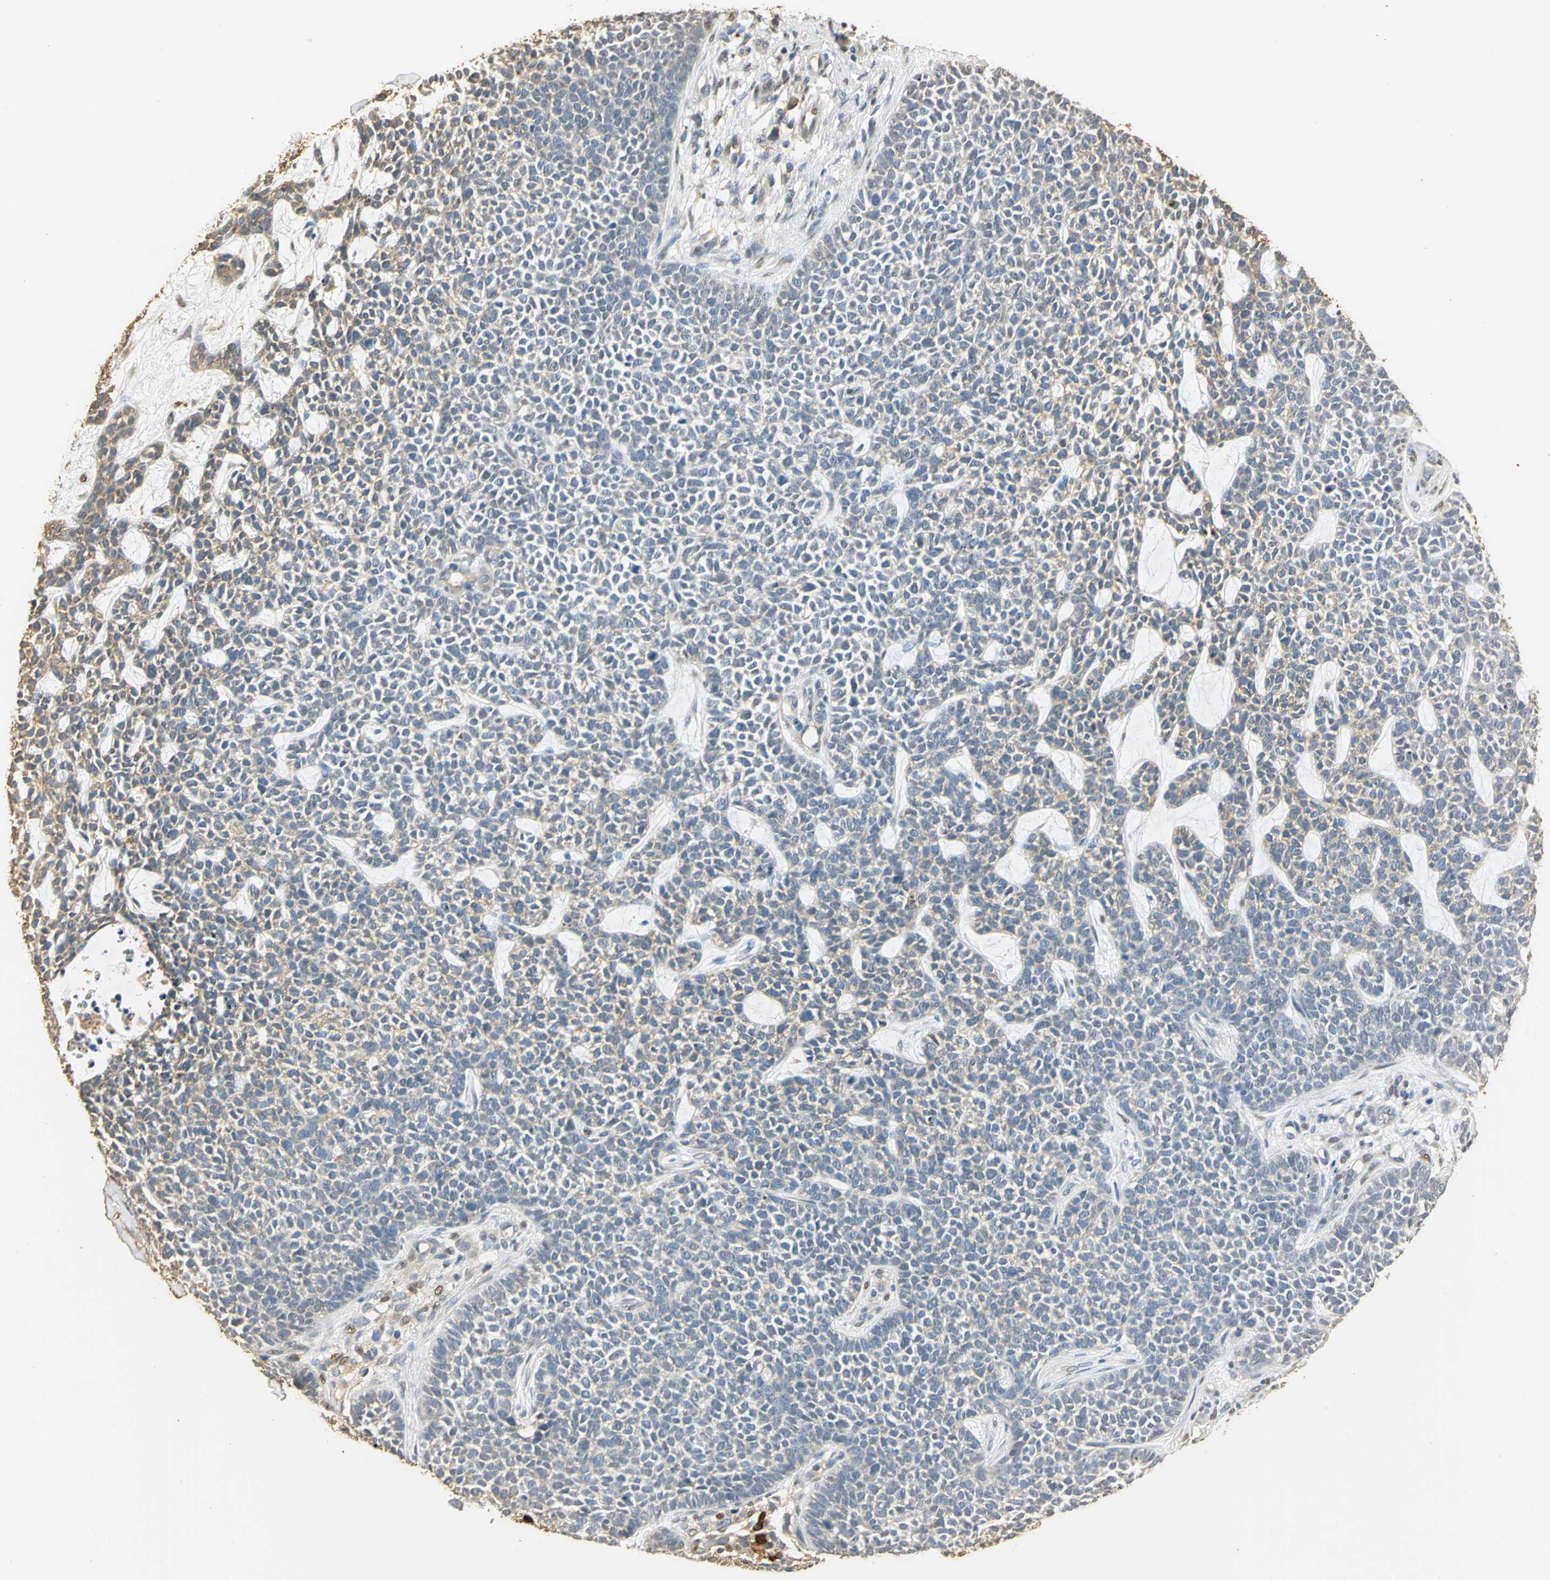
{"staining": {"intensity": "weak", "quantity": "25%-75%", "location": "cytoplasmic/membranous"}, "tissue": "skin cancer", "cell_type": "Tumor cells", "image_type": "cancer", "snomed": [{"axis": "morphology", "description": "Basal cell carcinoma"}, {"axis": "topography", "description": "Skin"}], "caption": "Skin basal cell carcinoma stained for a protein reveals weak cytoplasmic/membranous positivity in tumor cells.", "gene": "GAPDH", "patient": {"sex": "female", "age": 84}}